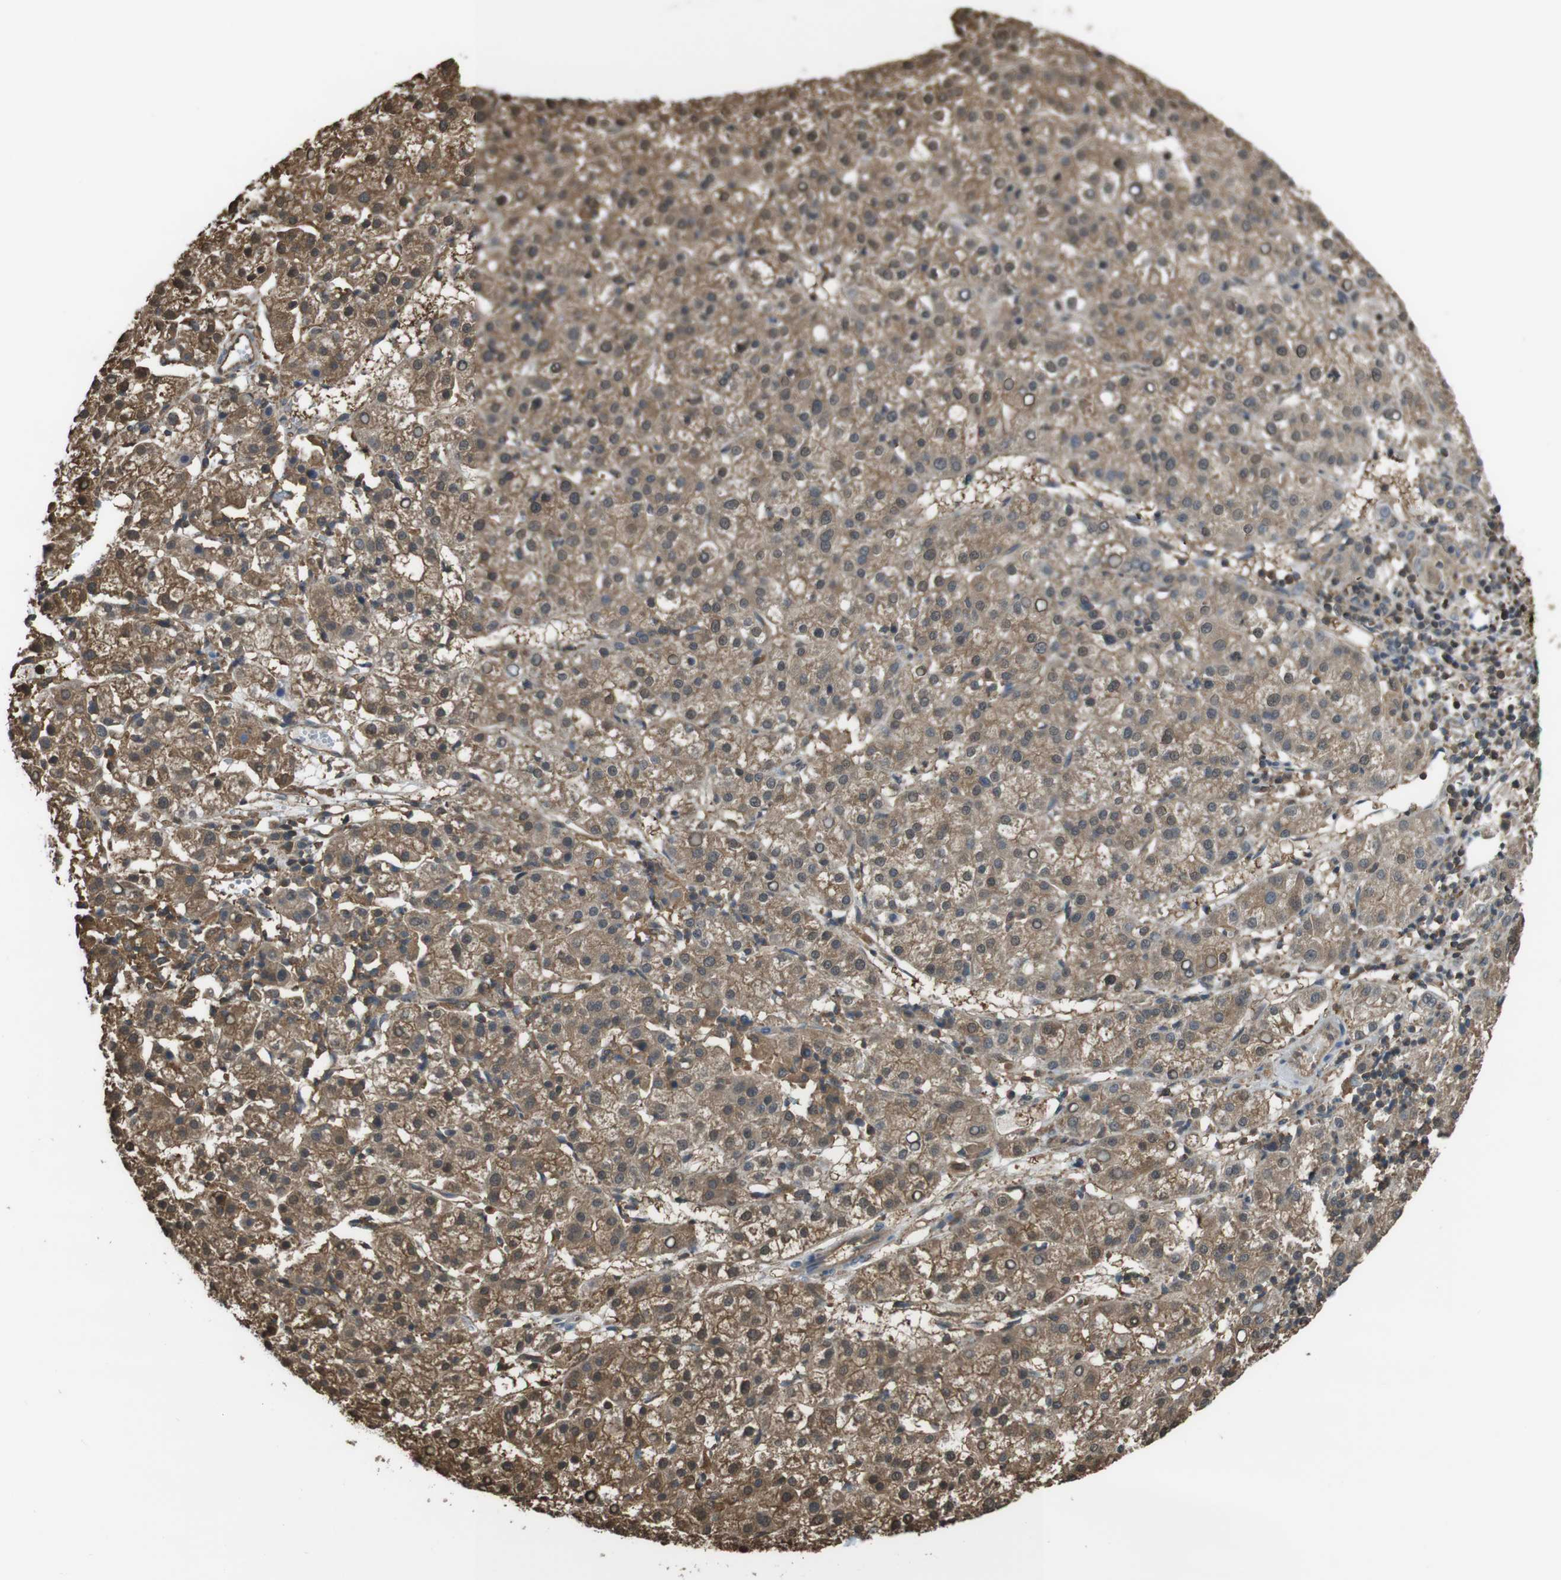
{"staining": {"intensity": "moderate", "quantity": ">75%", "location": "cytoplasmic/membranous"}, "tissue": "liver cancer", "cell_type": "Tumor cells", "image_type": "cancer", "snomed": [{"axis": "morphology", "description": "Carcinoma, Hepatocellular, NOS"}, {"axis": "topography", "description": "Liver"}], "caption": "Immunohistochemistry (IHC) histopathology image of liver hepatocellular carcinoma stained for a protein (brown), which exhibits medium levels of moderate cytoplasmic/membranous positivity in approximately >75% of tumor cells.", "gene": "ARHGDIA", "patient": {"sex": "female", "age": 58}}